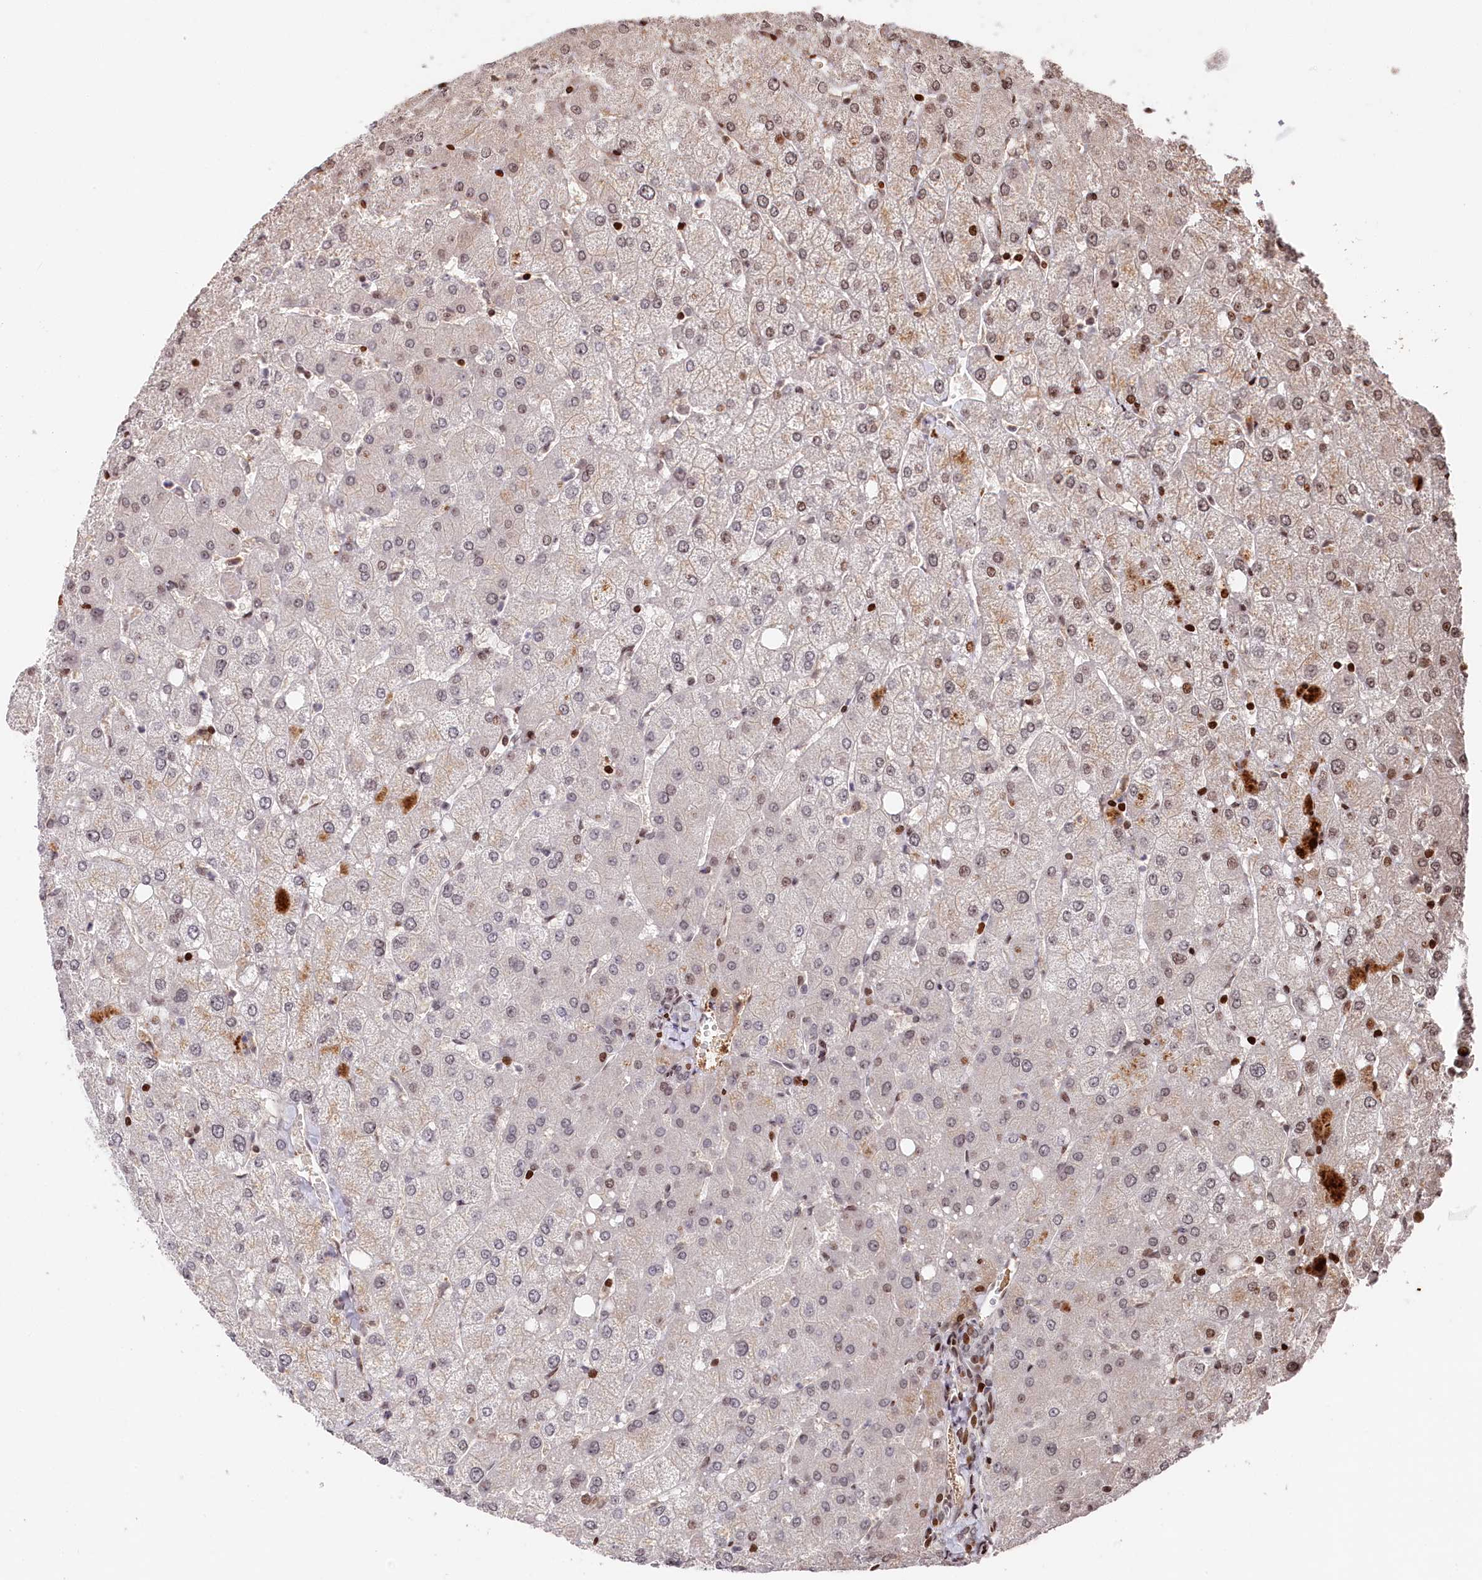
{"staining": {"intensity": "moderate", "quantity": "25%-75%", "location": "nuclear"}, "tissue": "liver", "cell_type": "Cholangiocytes", "image_type": "normal", "snomed": [{"axis": "morphology", "description": "Normal tissue, NOS"}, {"axis": "topography", "description": "Liver"}], "caption": "DAB (3,3'-diaminobenzidine) immunohistochemical staining of normal human liver reveals moderate nuclear protein staining in approximately 25%-75% of cholangiocytes. The protein is shown in brown color, while the nuclei are stained blue.", "gene": "MCF2L2", "patient": {"sex": "female", "age": 54}}